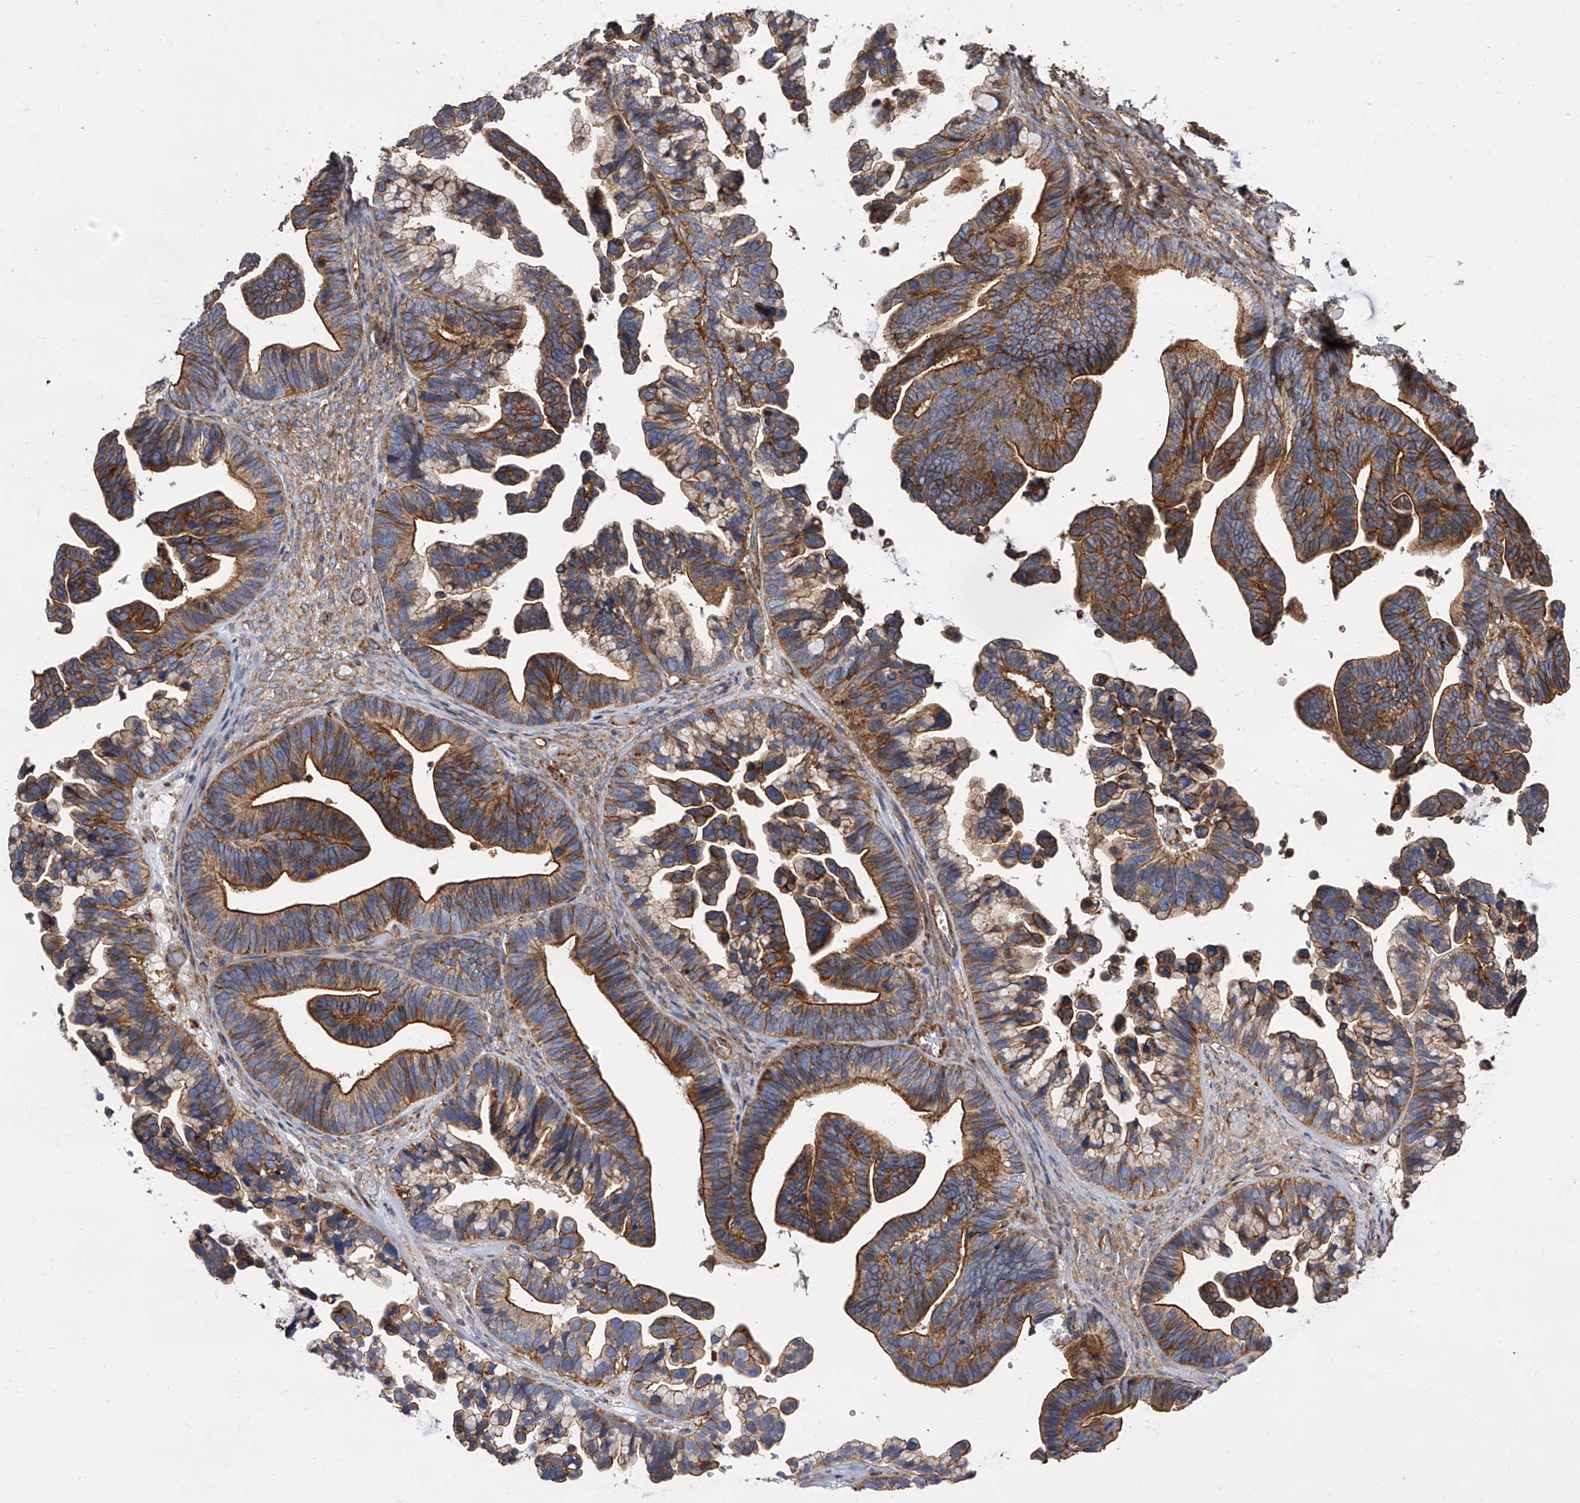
{"staining": {"intensity": "moderate", "quantity": ">75%", "location": "cytoplasmic/membranous"}, "tissue": "ovarian cancer", "cell_type": "Tumor cells", "image_type": "cancer", "snomed": [{"axis": "morphology", "description": "Cystadenocarcinoma, serous, NOS"}, {"axis": "topography", "description": "Ovary"}], "caption": "This image exhibits ovarian cancer (serous cystadenocarcinoma) stained with IHC to label a protein in brown. The cytoplasmic/membranous of tumor cells show moderate positivity for the protein. Nuclei are counter-stained blue.", "gene": "PISD", "patient": {"sex": "female", "age": 56}}